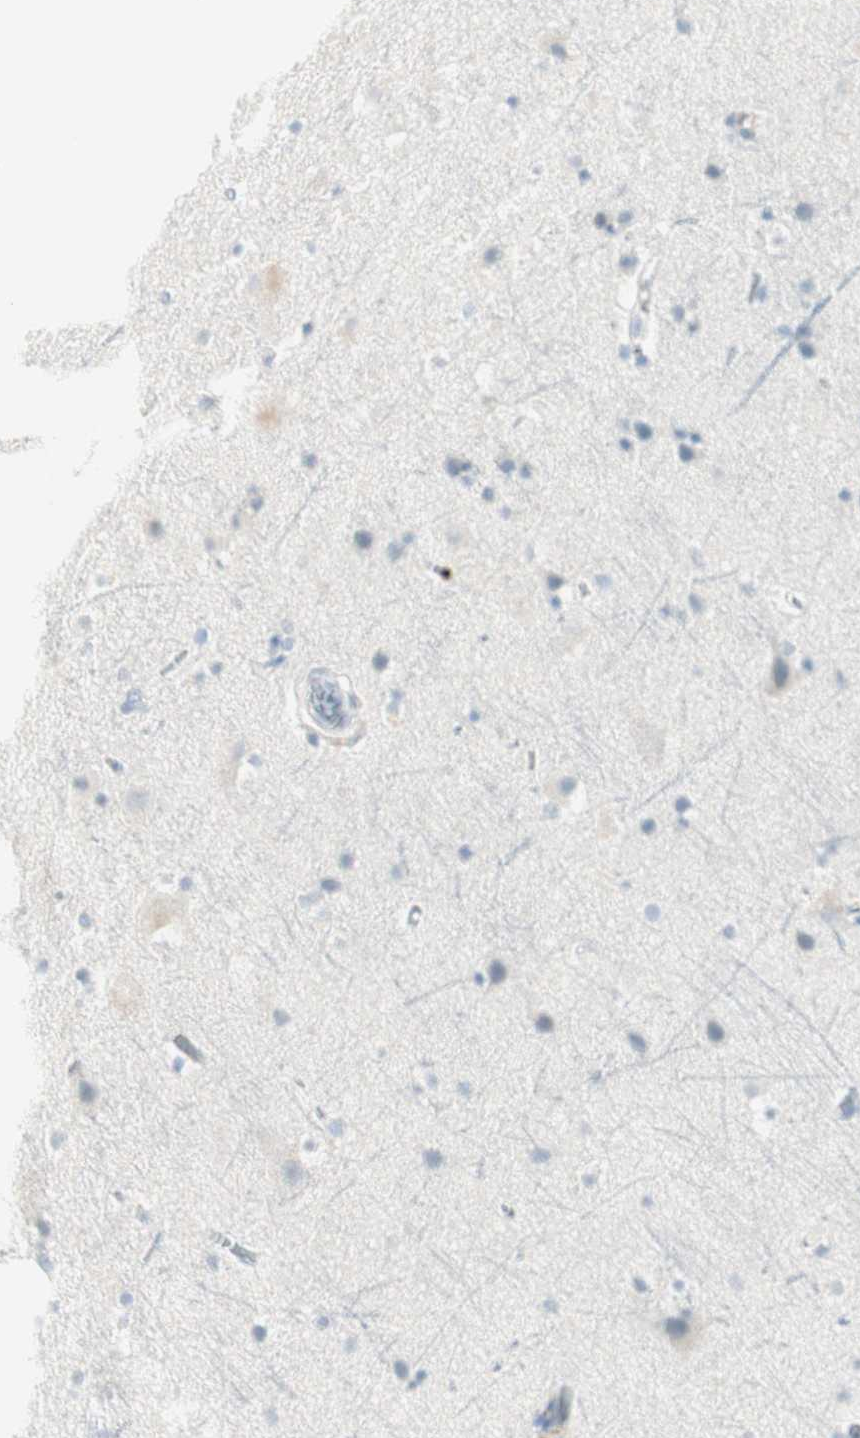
{"staining": {"intensity": "negative", "quantity": "none", "location": "none"}, "tissue": "cerebral cortex", "cell_type": "Endothelial cells", "image_type": "normal", "snomed": [{"axis": "morphology", "description": "Normal tissue, NOS"}, {"axis": "topography", "description": "Cerebral cortex"}], "caption": "The immunohistochemistry histopathology image has no significant positivity in endothelial cells of cerebral cortex. (DAB (3,3'-diaminobenzidine) immunohistochemistry (IHC), high magnification).", "gene": "PRTN3", "patient": {"sex": "male", "age": 45}}